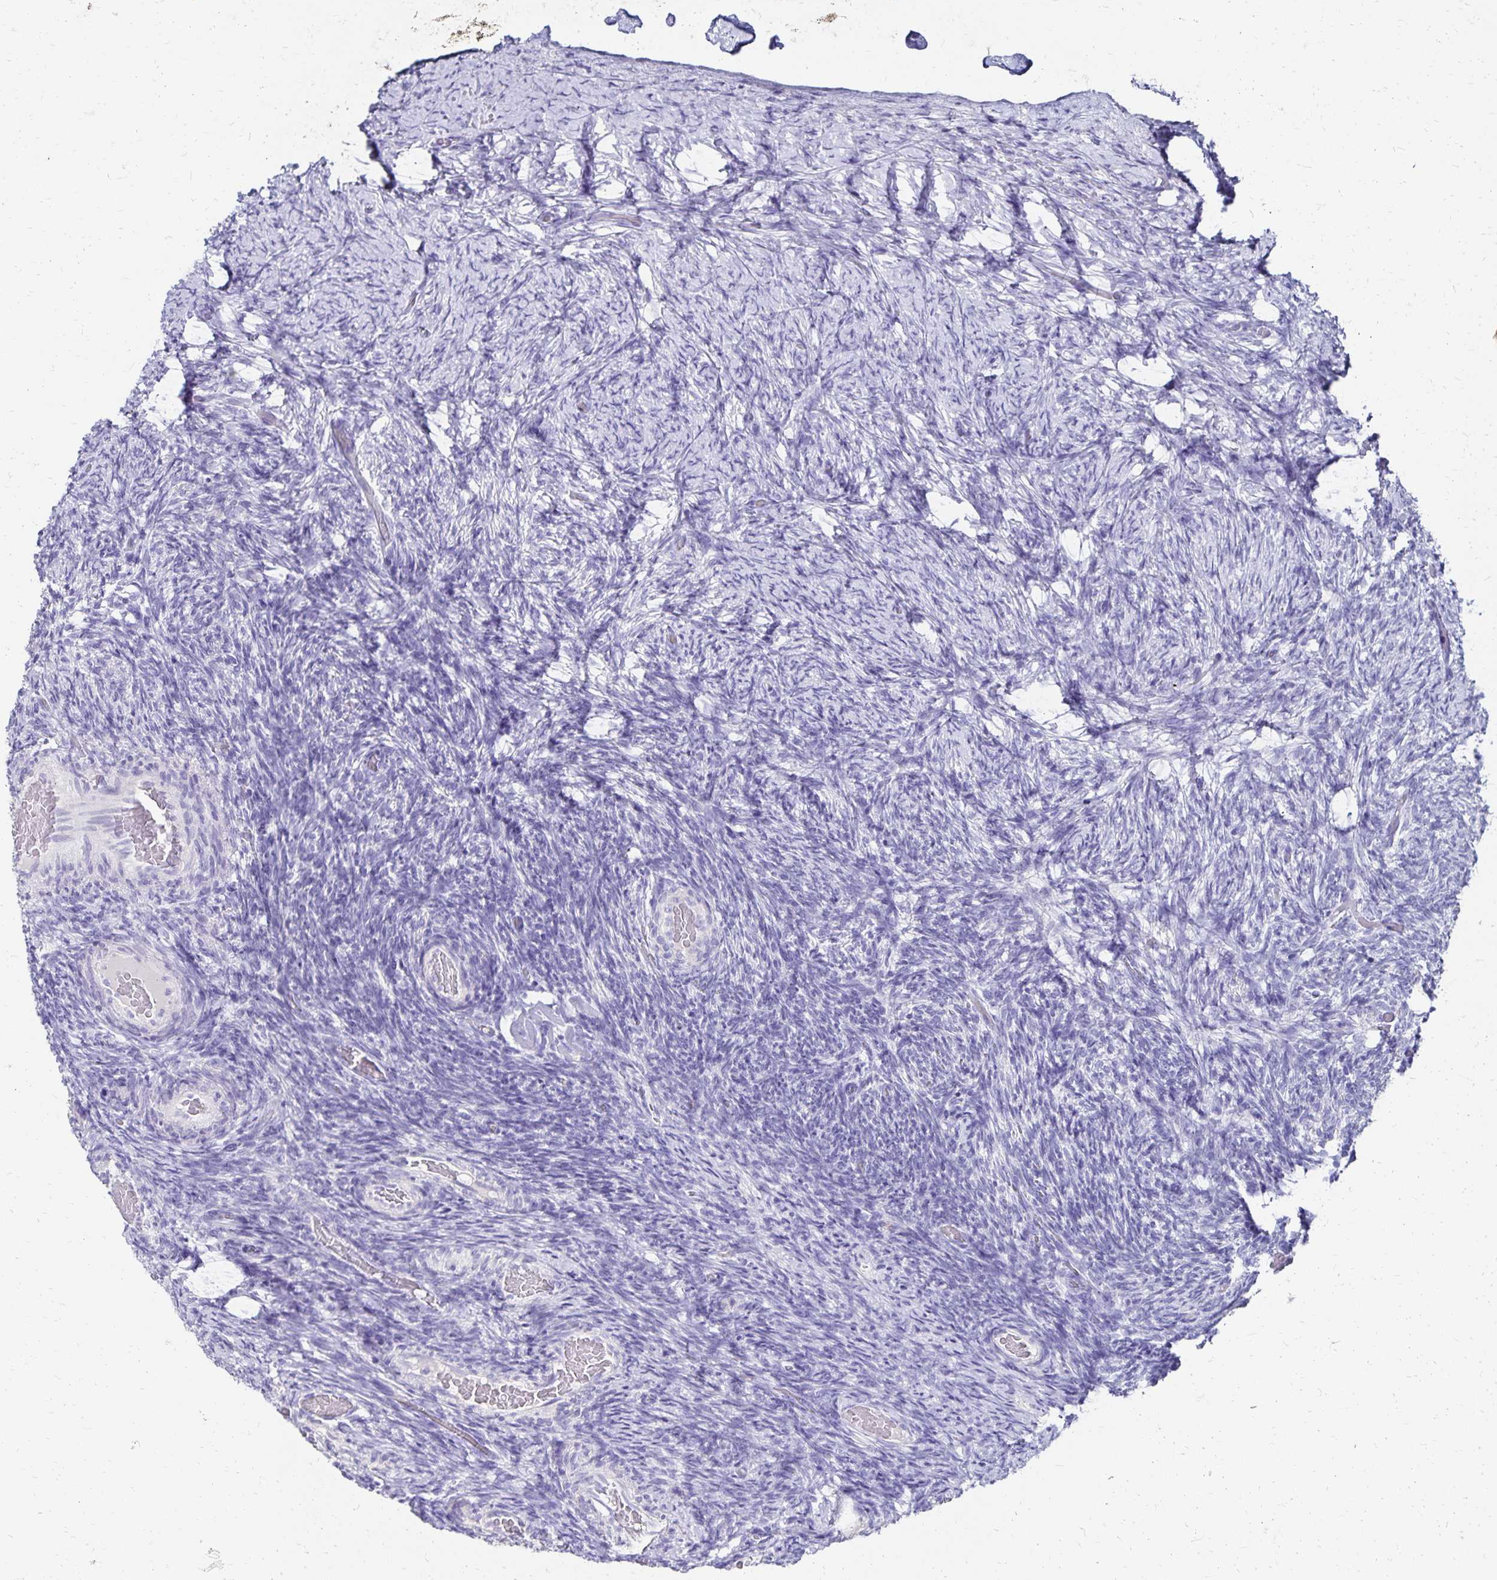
{"staining": {"intensity": "negative", "quantity": "none", "location": "none"}, "tissue": "ovary", "cell_type": "Ovarian stroma cells", "image_type": "normal", "snomed": [{"axis": "morphology", "description": "Normal tissue, NOS"}, {"axis": "topography", "description": "Ovary"}], "caption": "A histopathology image of ovary stained for a protein reveals no brown staining in ovarian stroma cells. The staining is performed using DAB brown chromogen with nuclei counter-stained in using hematoxylin.", "gene": "DYNLT4", "patient": {"sex": "female", "age": 34}}